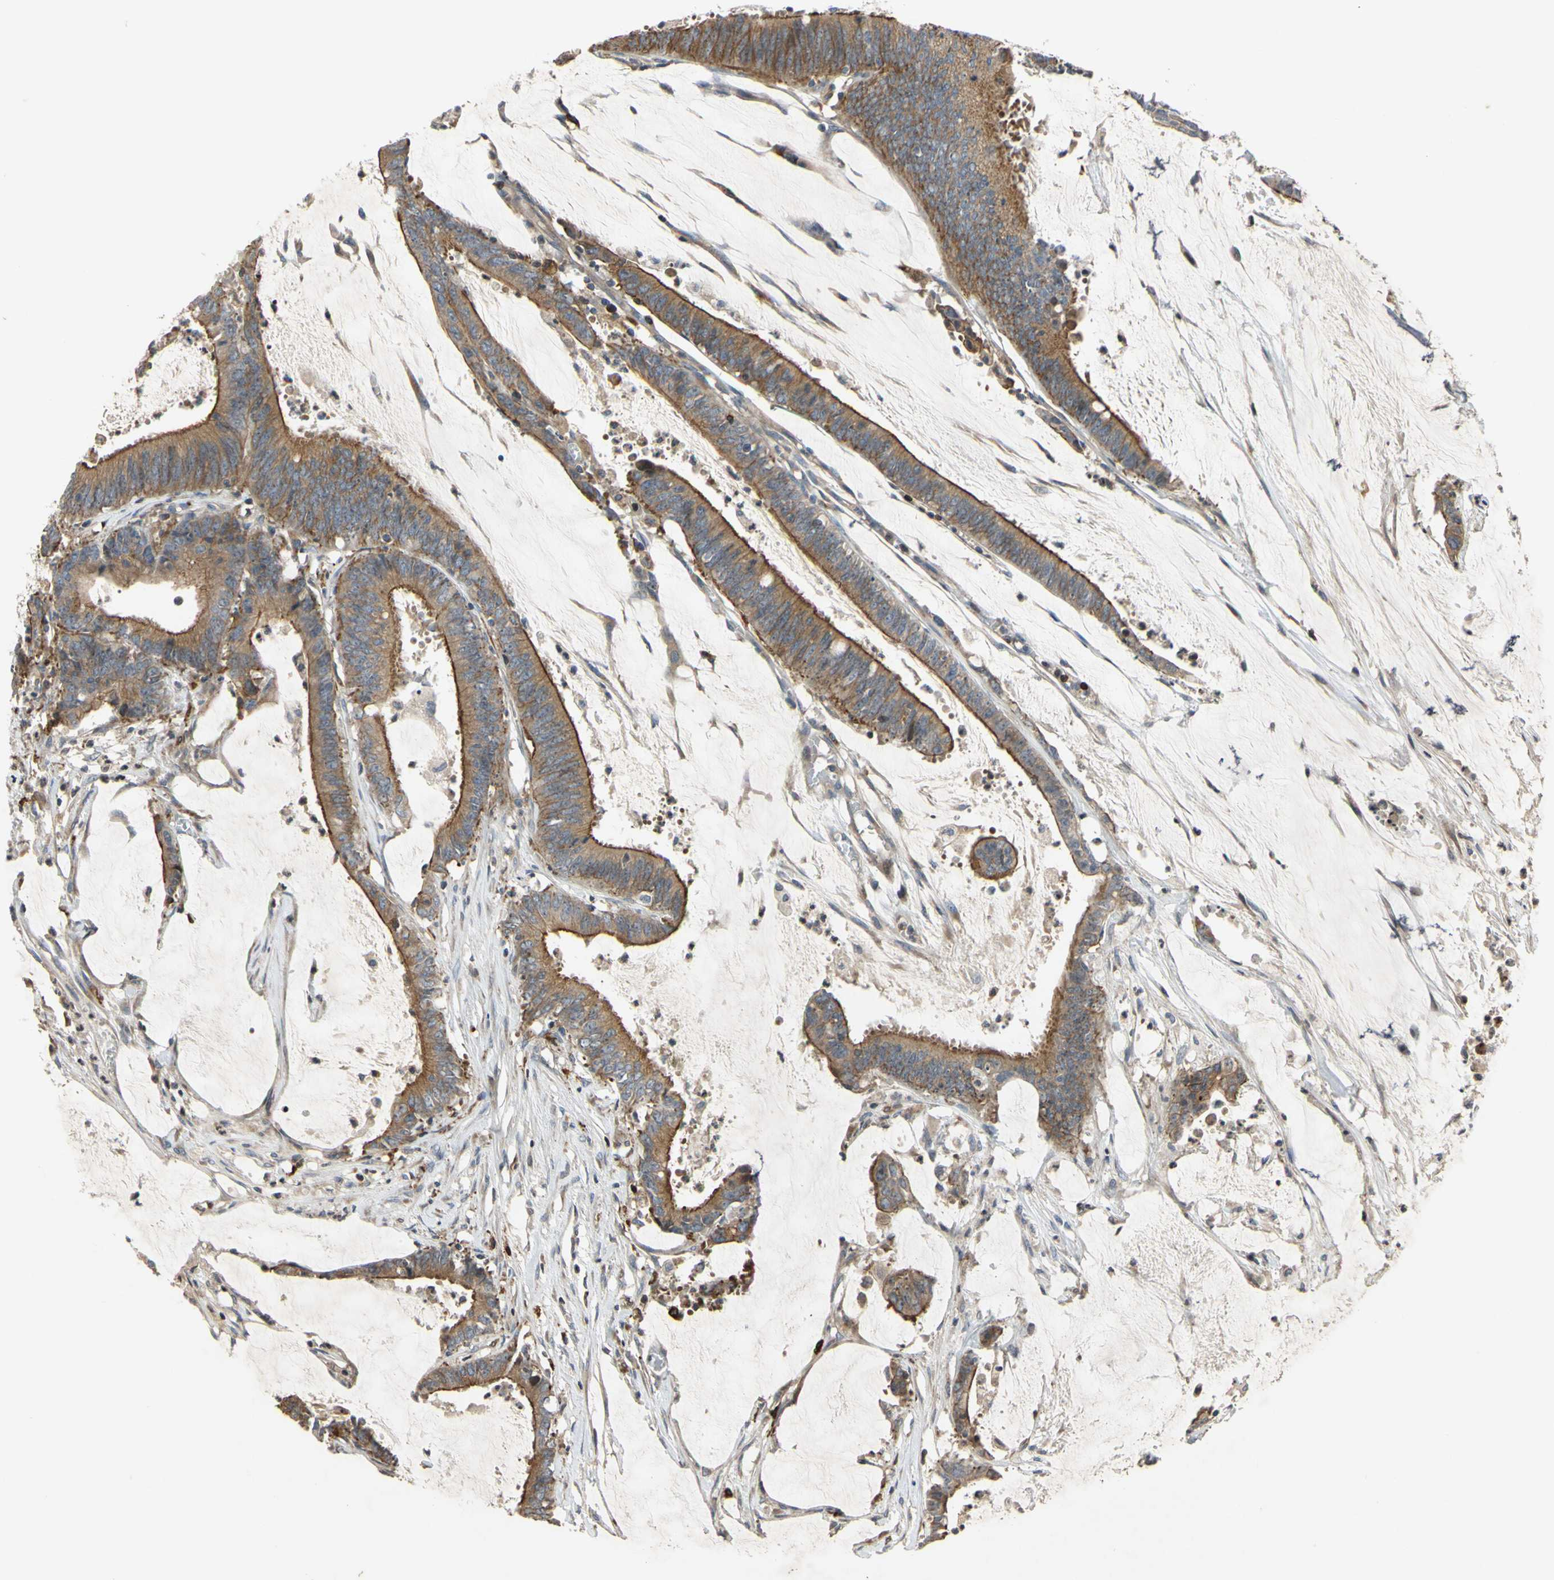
{"staining": {"intensity": "moderate", "quantity": ">75%", "location": "cytoplasmic/membranous"}, "tissue": "colorectal cancer", "cell_type": "Tumor cells", "image_type": "cancer", "snomed": [{"axis": "morphology", "description": "Adenocarcinoma, NOS"}, {"axis": "topography", "description": "Rectum"}], "caption": "Brown immunohistochemical staining in colorectal cancer (adenocarcinoma) shows moderate cytoplasmic/membranous staining in approximately >75% of tumor cells.", "gene": "PLXNA2", "patient": {"sex": "female", "age": 66}}